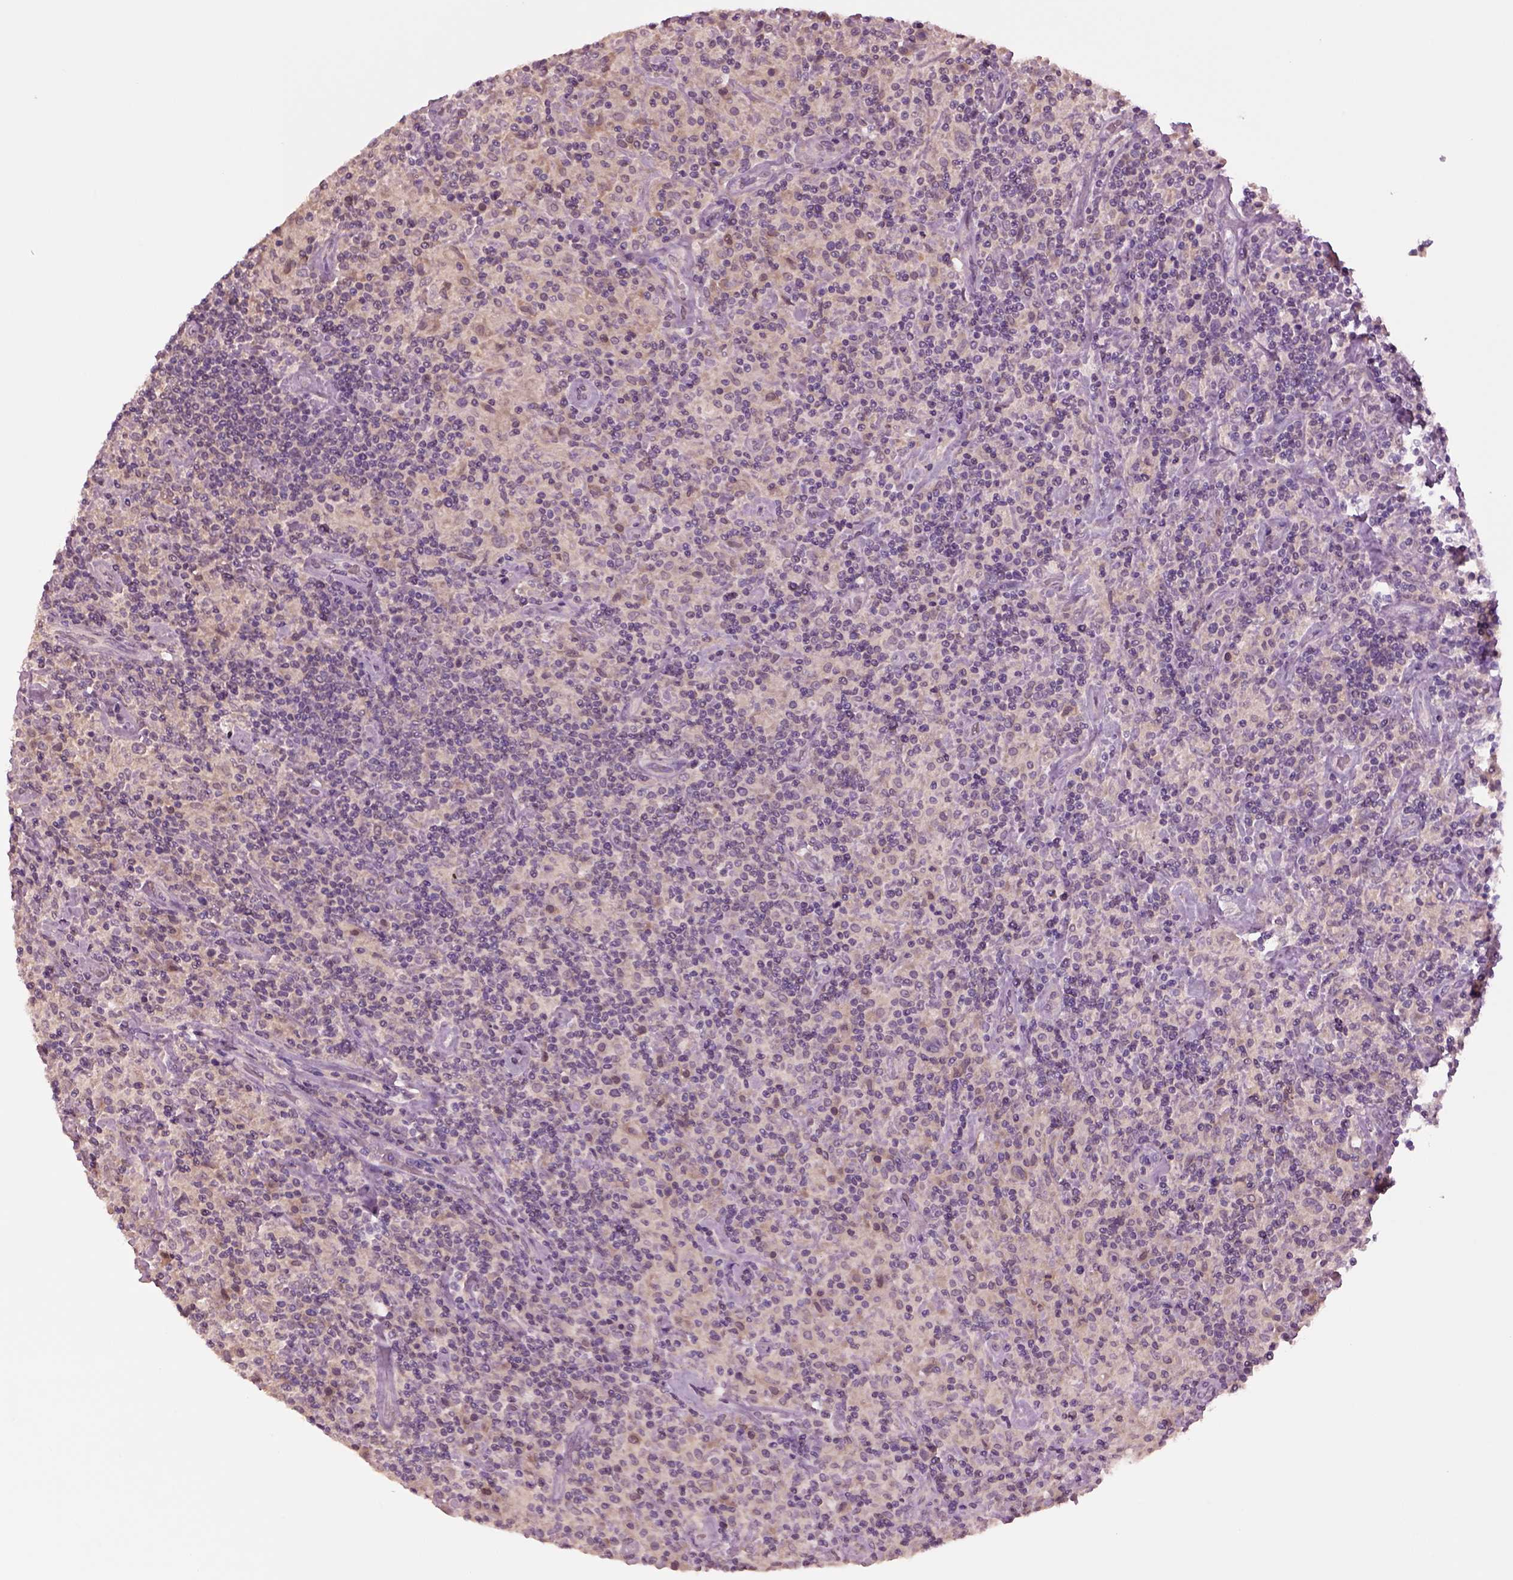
{"staining": {"intensity": "negative", "quantity": "none", "location": "none"}, "tissue": "lymphoma", "cell_type": "Tumor cells", "image_type": "cancer", "snomed": [{"axis": "morphology", "description": "Hodgkin's disease, NOS"}, {"axis": "topography", "description": "Lymph node"}], "caption": "Immunohistochemistry (IHC) image of neoplastic tissue: human lymphoma stained with DAB exhibits no significant protein staining in tumor cells.", "gene": "CLPSL1", "patient": {"sex": "male", "age": 70}}